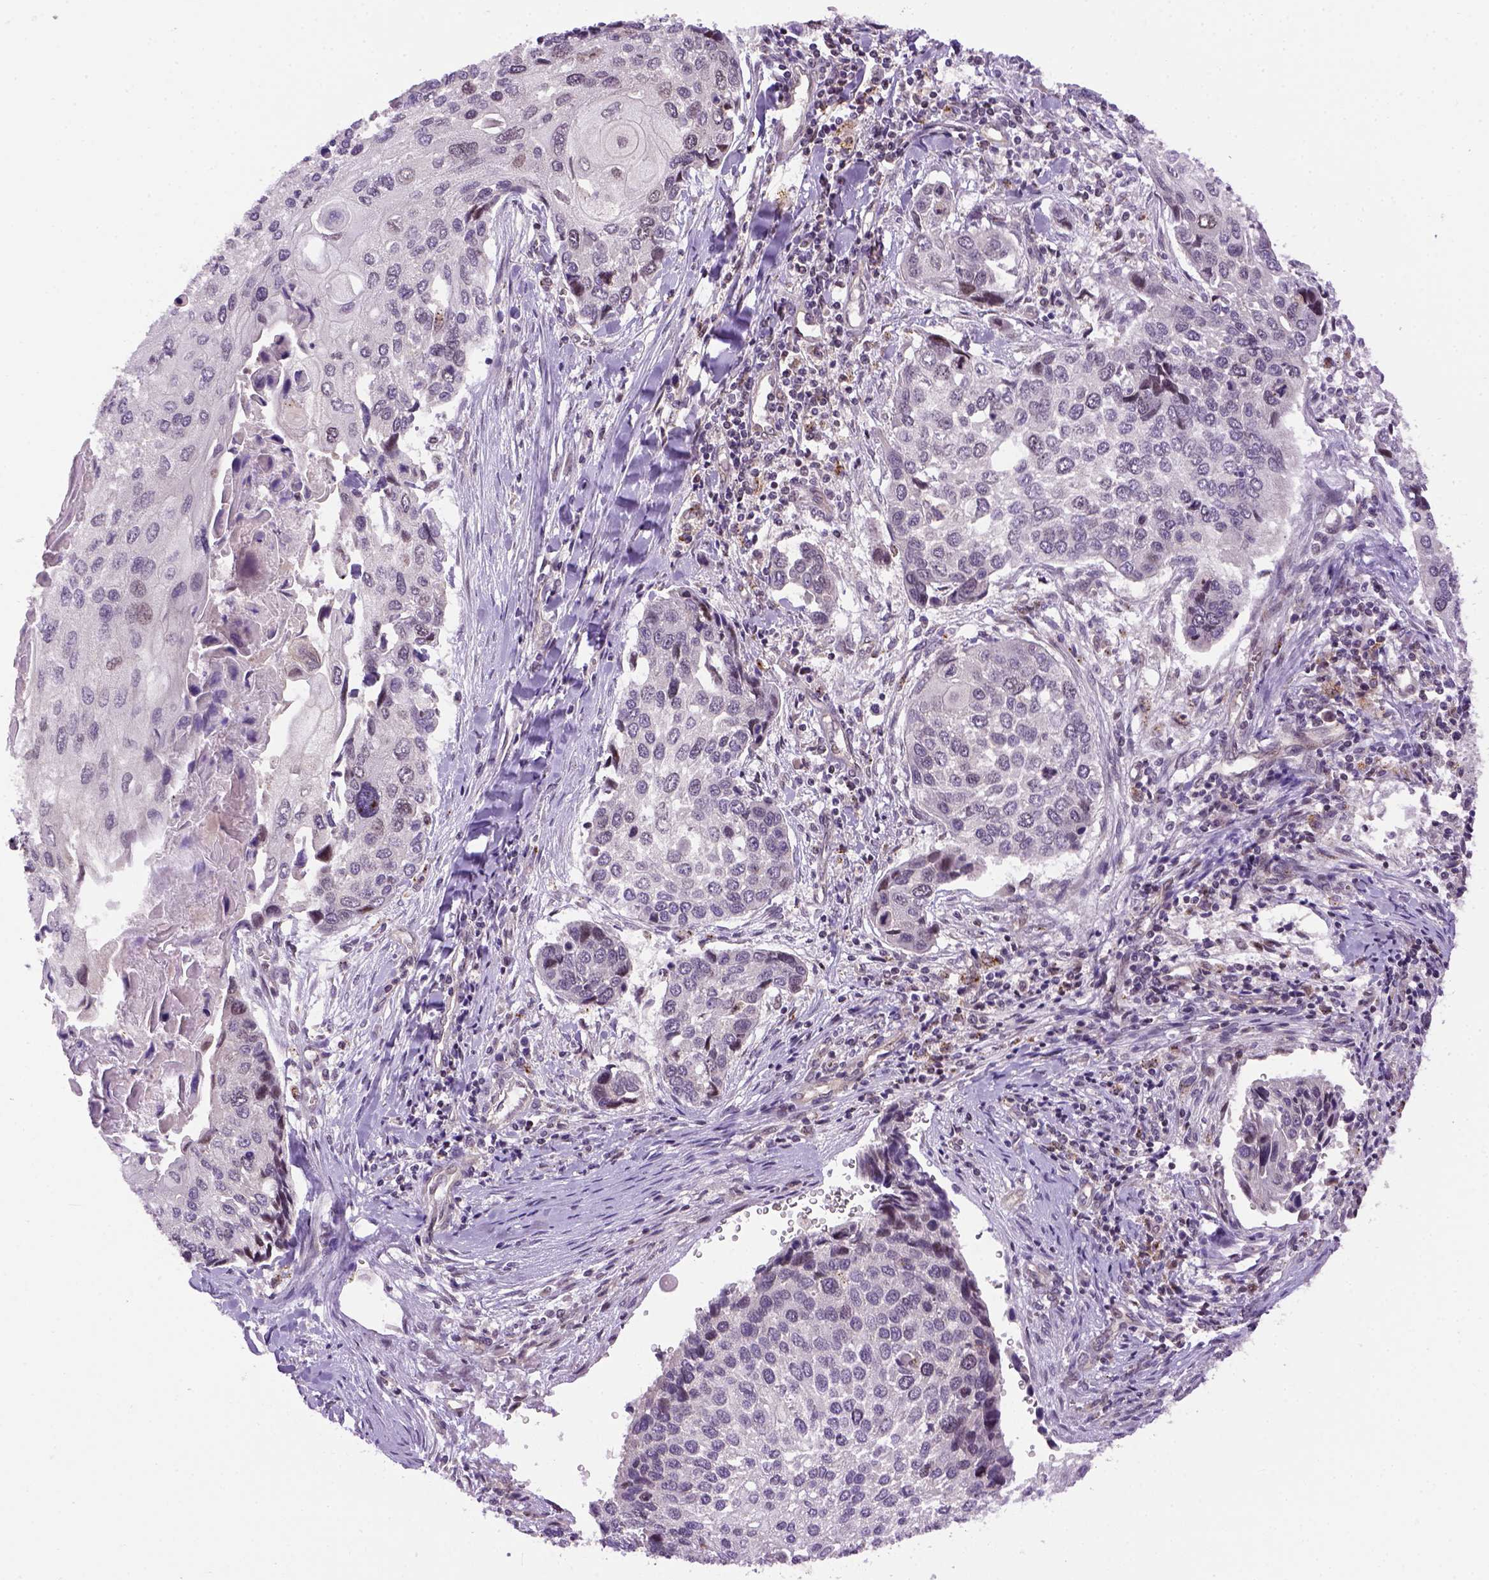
{"staining": {"intensity": "negative", "quantity": "none", "location": "none"}, "tissue": "lung cancer", "cell_type": "Tumor cells", "image_type": "cancer", "snomed": [{"axis": "morphology", "description": "Squamous cell carcinoma, NOS"}, {"axis": "morphology", "description": "Squamous cell carcinoma, metastatic, NOS"}, {"axis": "topography", "description": "Lung"}], "caption": "High magnification brightfield microscopy of lung squamous cell carcinoma stained with DAB (brown) and counterstained with hematoxylin (blue): tumor cells show no significant staining.", "gene": "KAZN", "patient": {"sex": "male", "age": 63}}